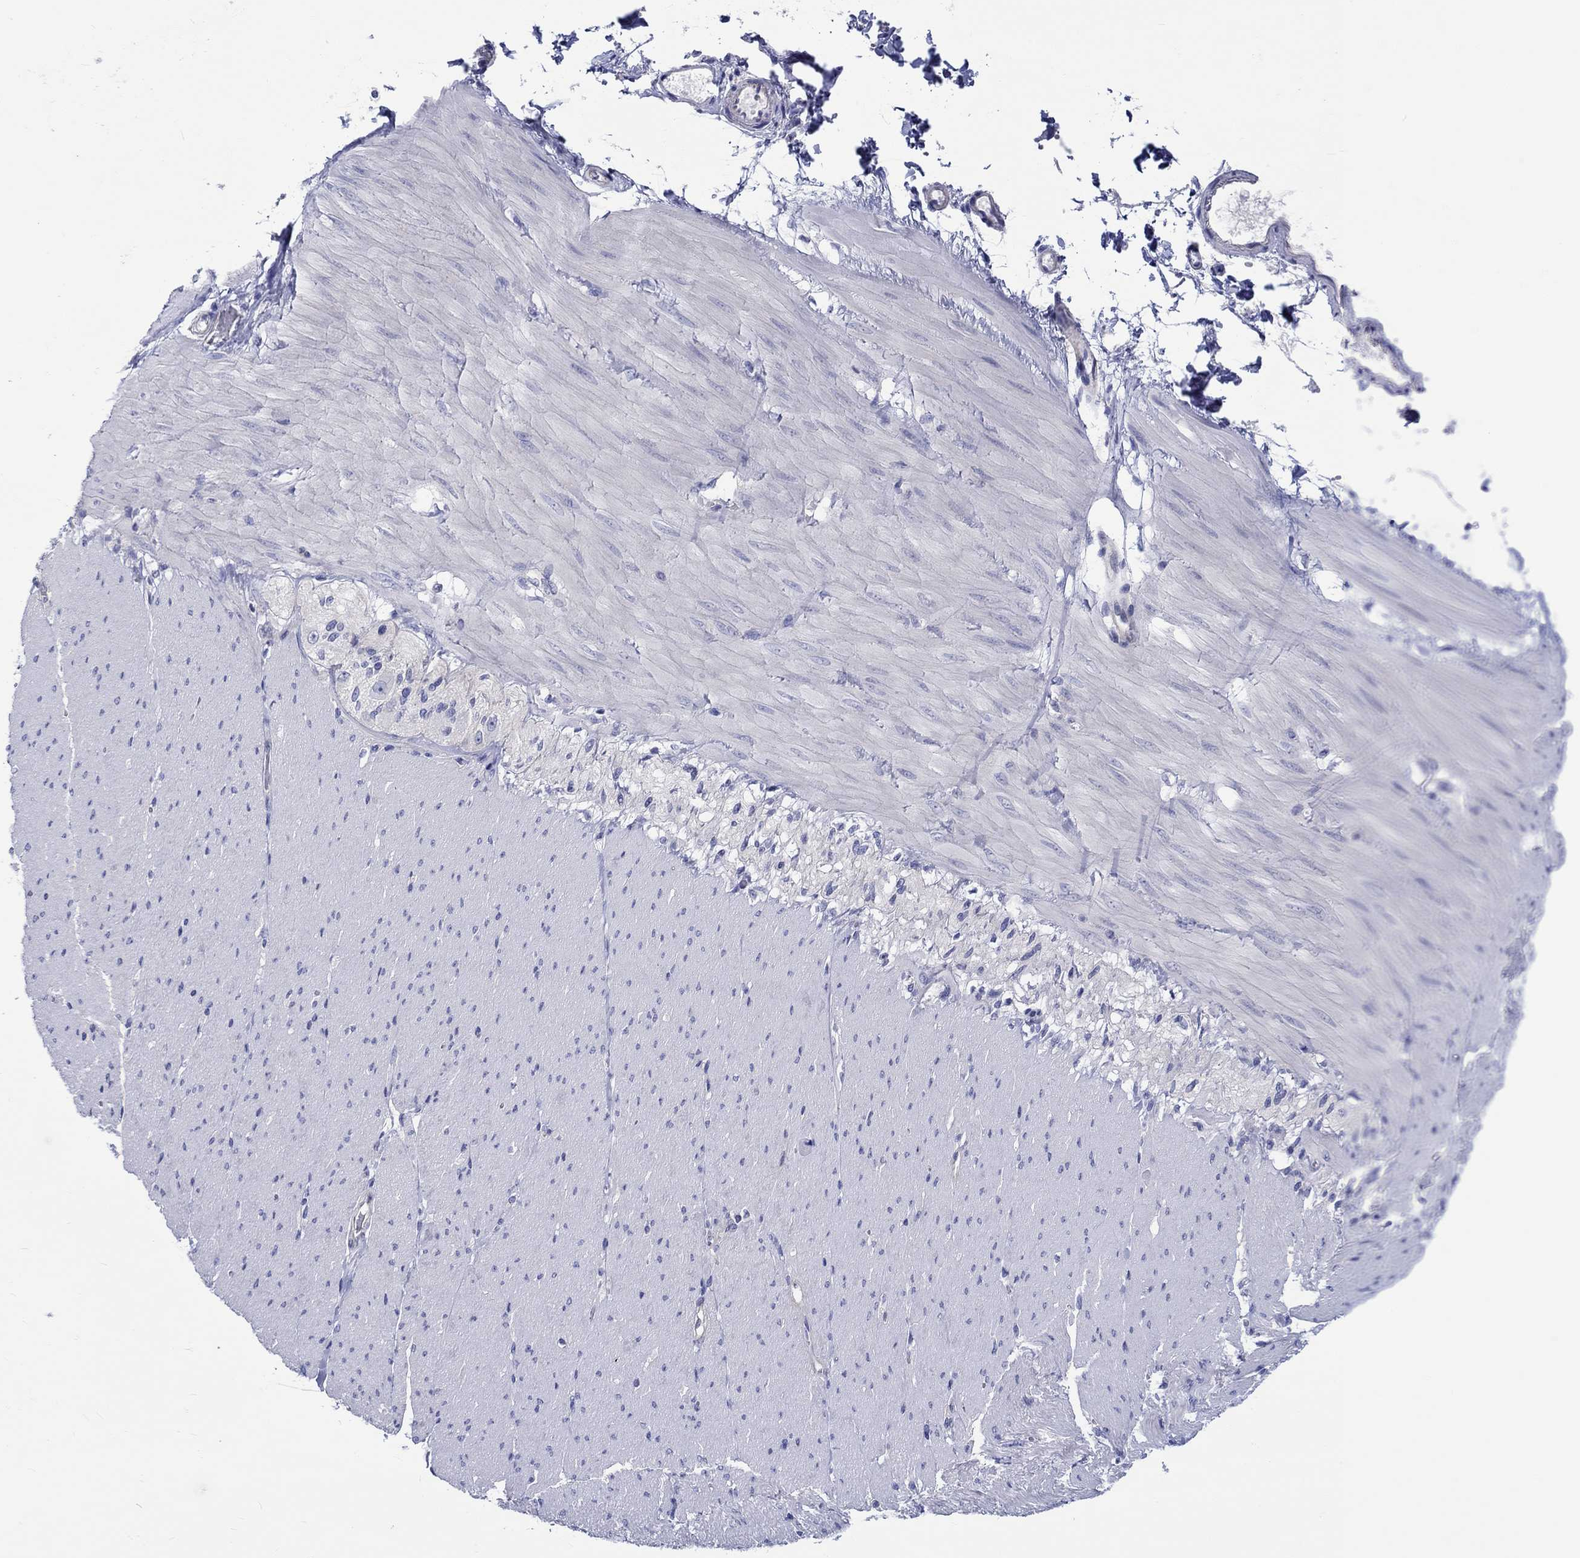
{"staining": {"intensity": "negative", "quantity": "none", "location": "none"}, "tissue": "adipose tissue", "cell_type": "Adipocytes", "image_type": "normal", "snomed": [{"axis": "morphology", "description": "Normal tissue, NOS"}, {"axis": "topography", "description": "Smooth muscle"}, {"axis": "topography", "description": "Duodenum"}, {"axis": "topography", "description": "Peripheral nerve tissue"}], "caption": "IHC image of unremarkable human adipose tissue stained for a protein (brown), which exhibits no expression in adipocytes. Nuclei are stained in blue.", "gene": "SH2D7", "patient": {"sex": "female", "age": 61}}